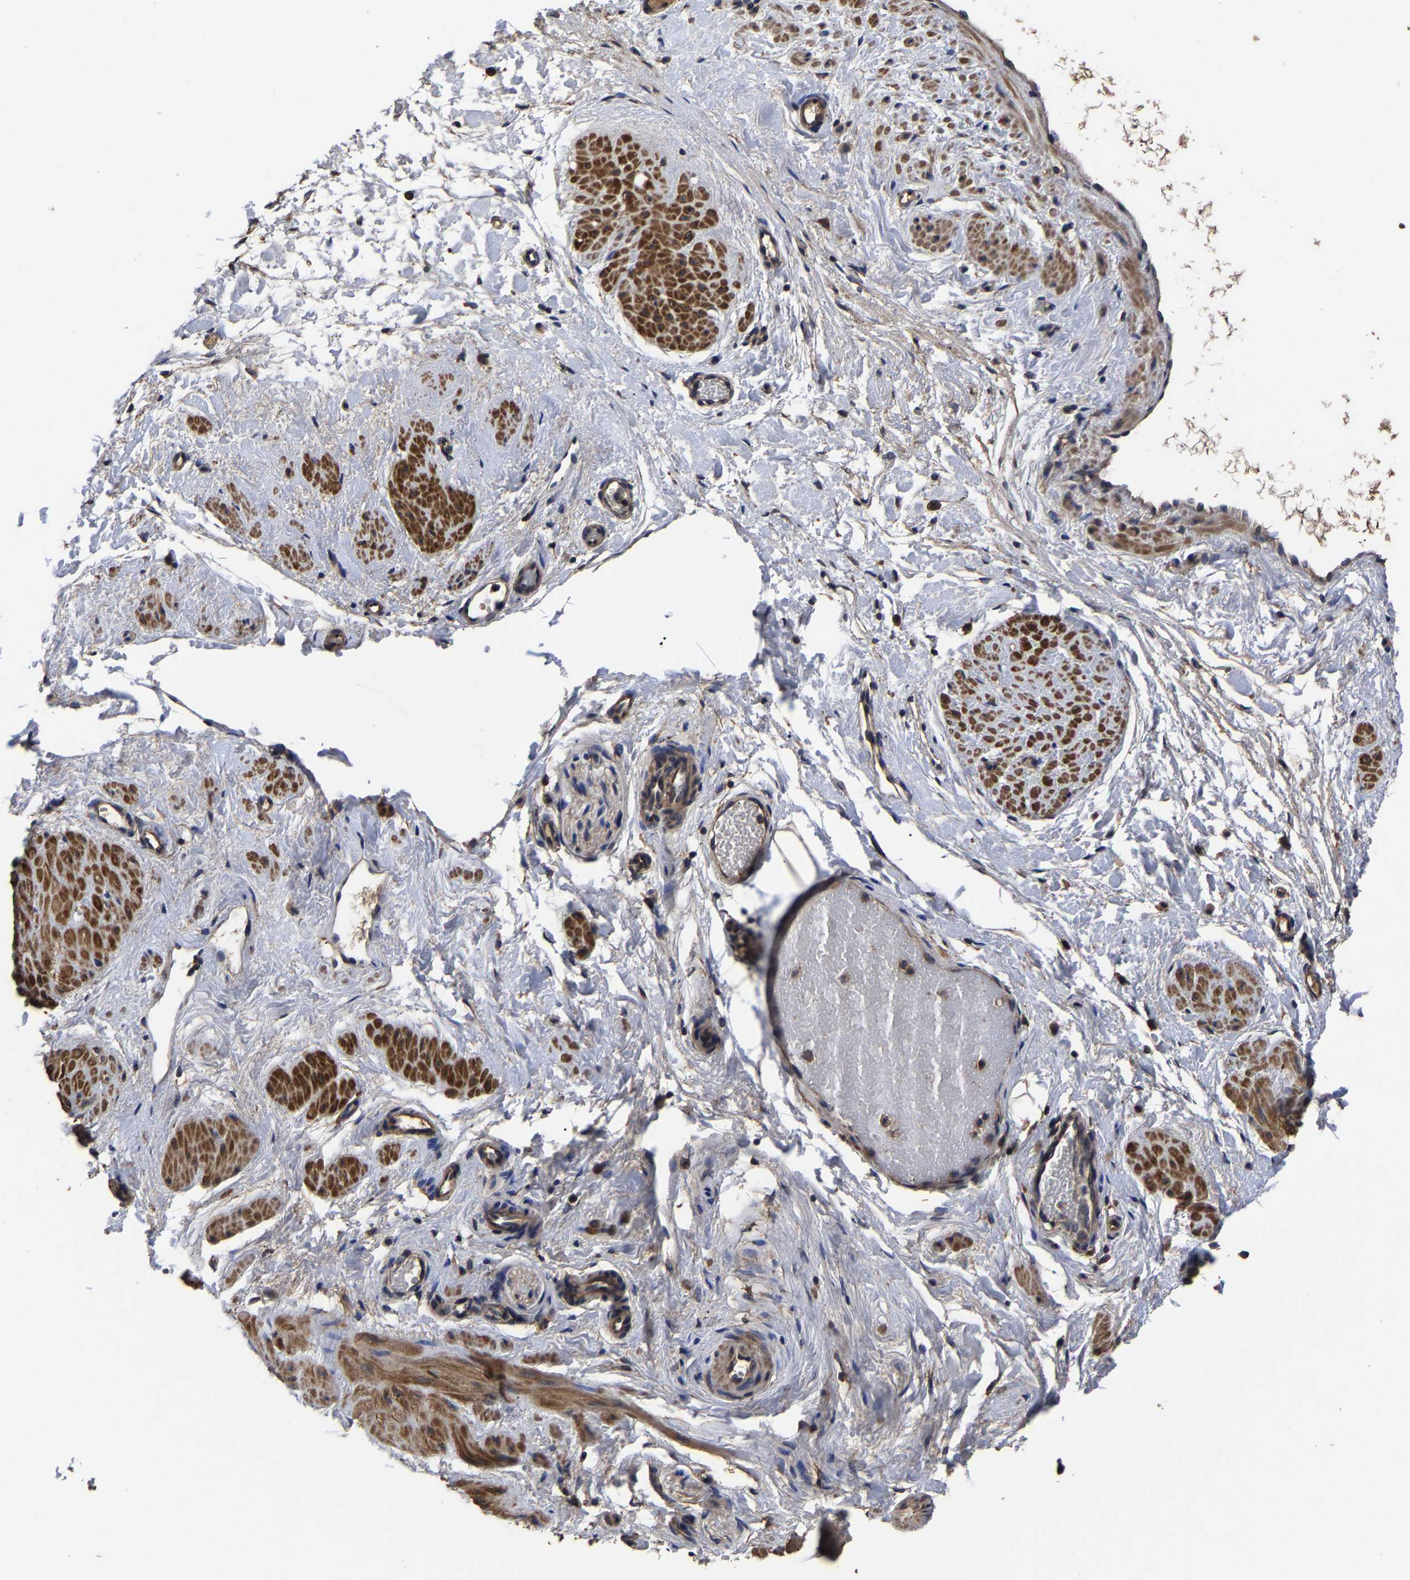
{"staining": {"intensity": "weak", "quantity": "25%-75%", "location": "cytoplasmic/membranous"}, "tissue": "adipose tissue", "cell_type": "Adipocytes", "image_type": "normal", "snomed": [{"axis": "morphology", "description": "Normal tissue, NOS"}, {"axis": "topography", "description": "Soft tissue"}], "caption": "Adipose tissue was stained to show a protein in brown. There is low levels of weak cytoplasmic/membranous expression in about 25%-75% of adipocytes. (DAB = brown stain, brightfield microscopy at high magnification).", "gene": "ITCH", "patient": {"sex": "male", "age": 72}}